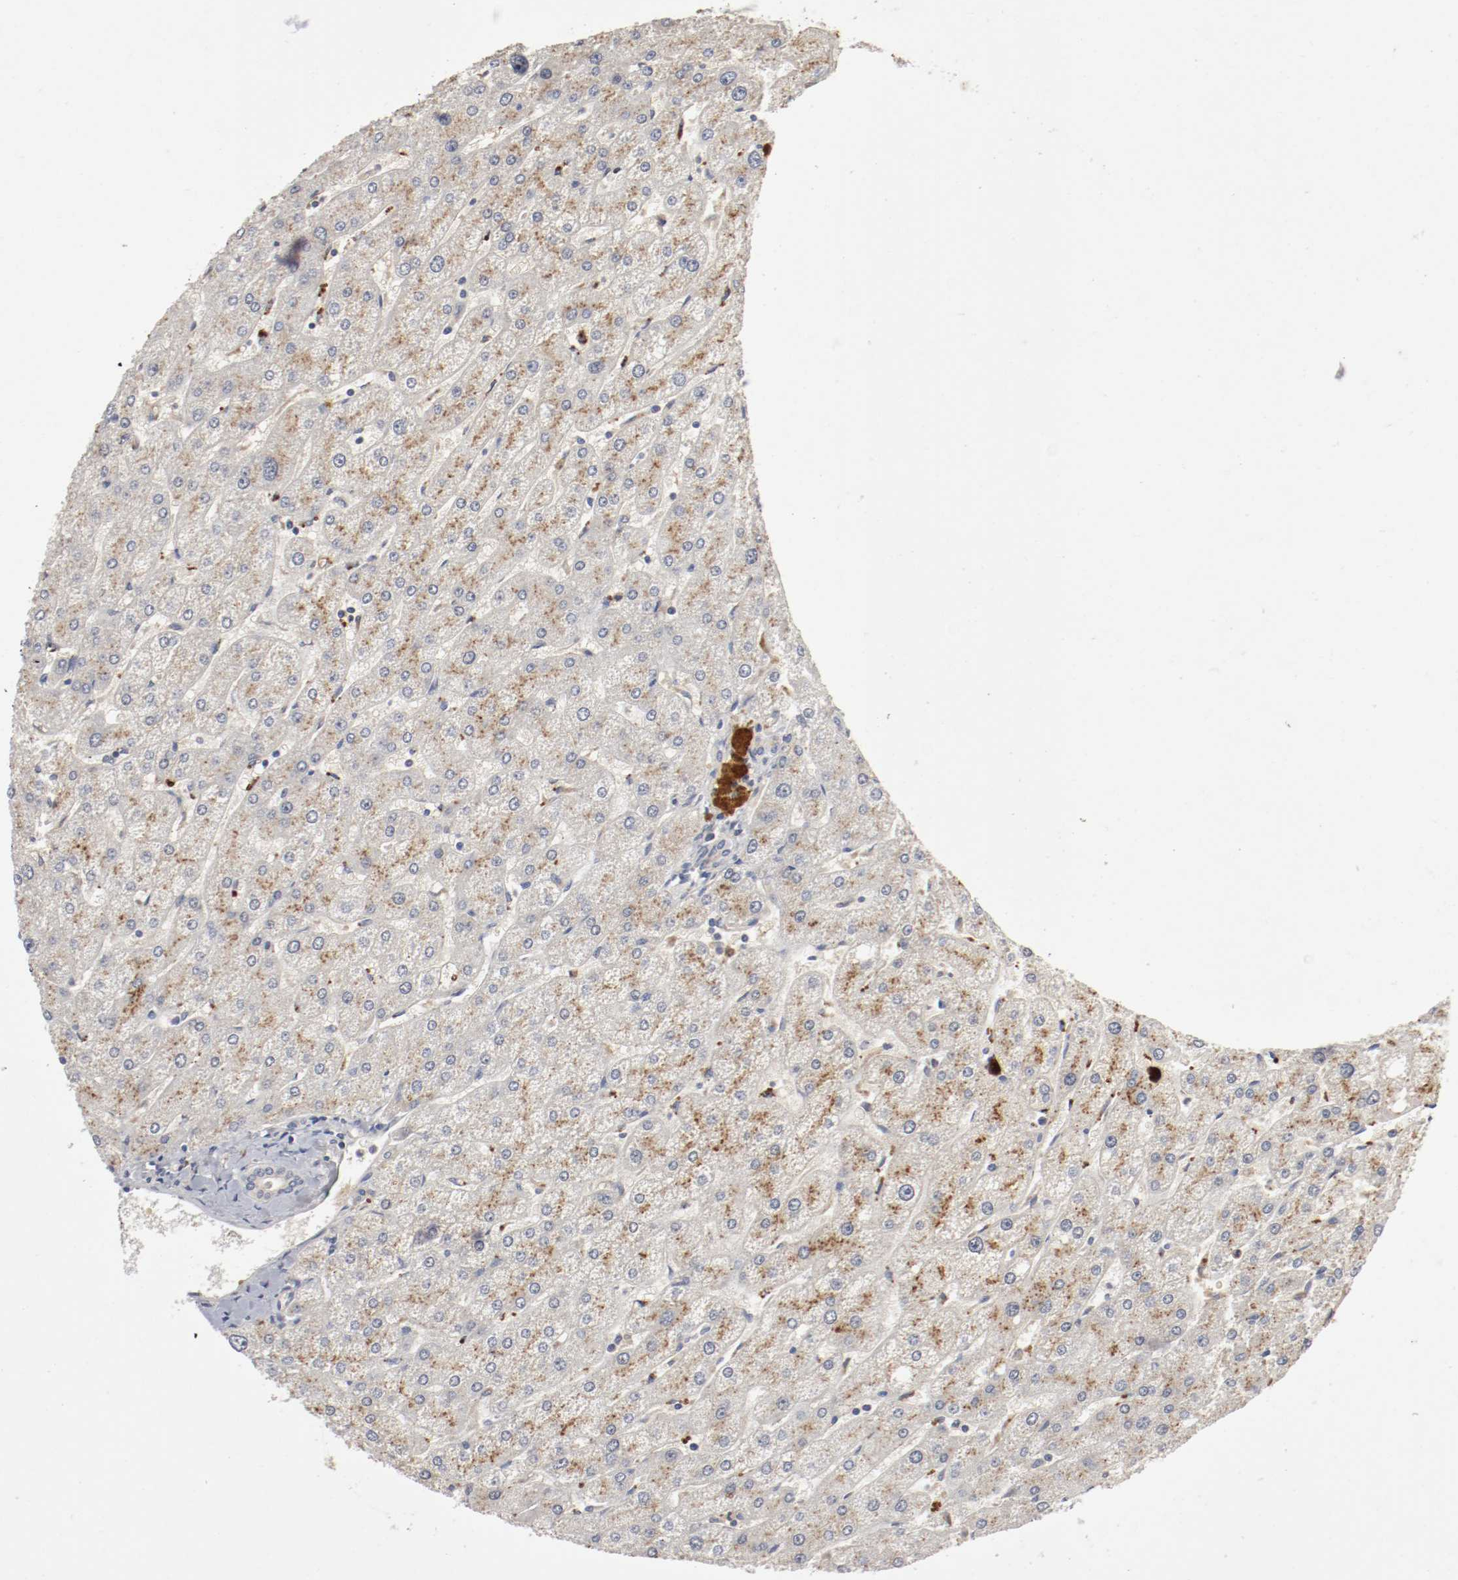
{"staining": {"intensity": "weak", "quantity": "<25%", "location": "cytoplasmic/membranous"}, "tissue": "liver", "cell_type": "Cholangiocytes", "image_type": "normal", "snomed": [{"axis": "morphology", "description": "Normal tissue, NOS"}, {"axis": "topography", "description": "Liver"}], "caption": "An immunohistochemistry (IHC) micrograph of normal liver is shown. There is no staining in cholangiocytes of liver. Nuclei are stained in blue.", "gene": "REN", "patient": {"sex": "male", "age": 67}}